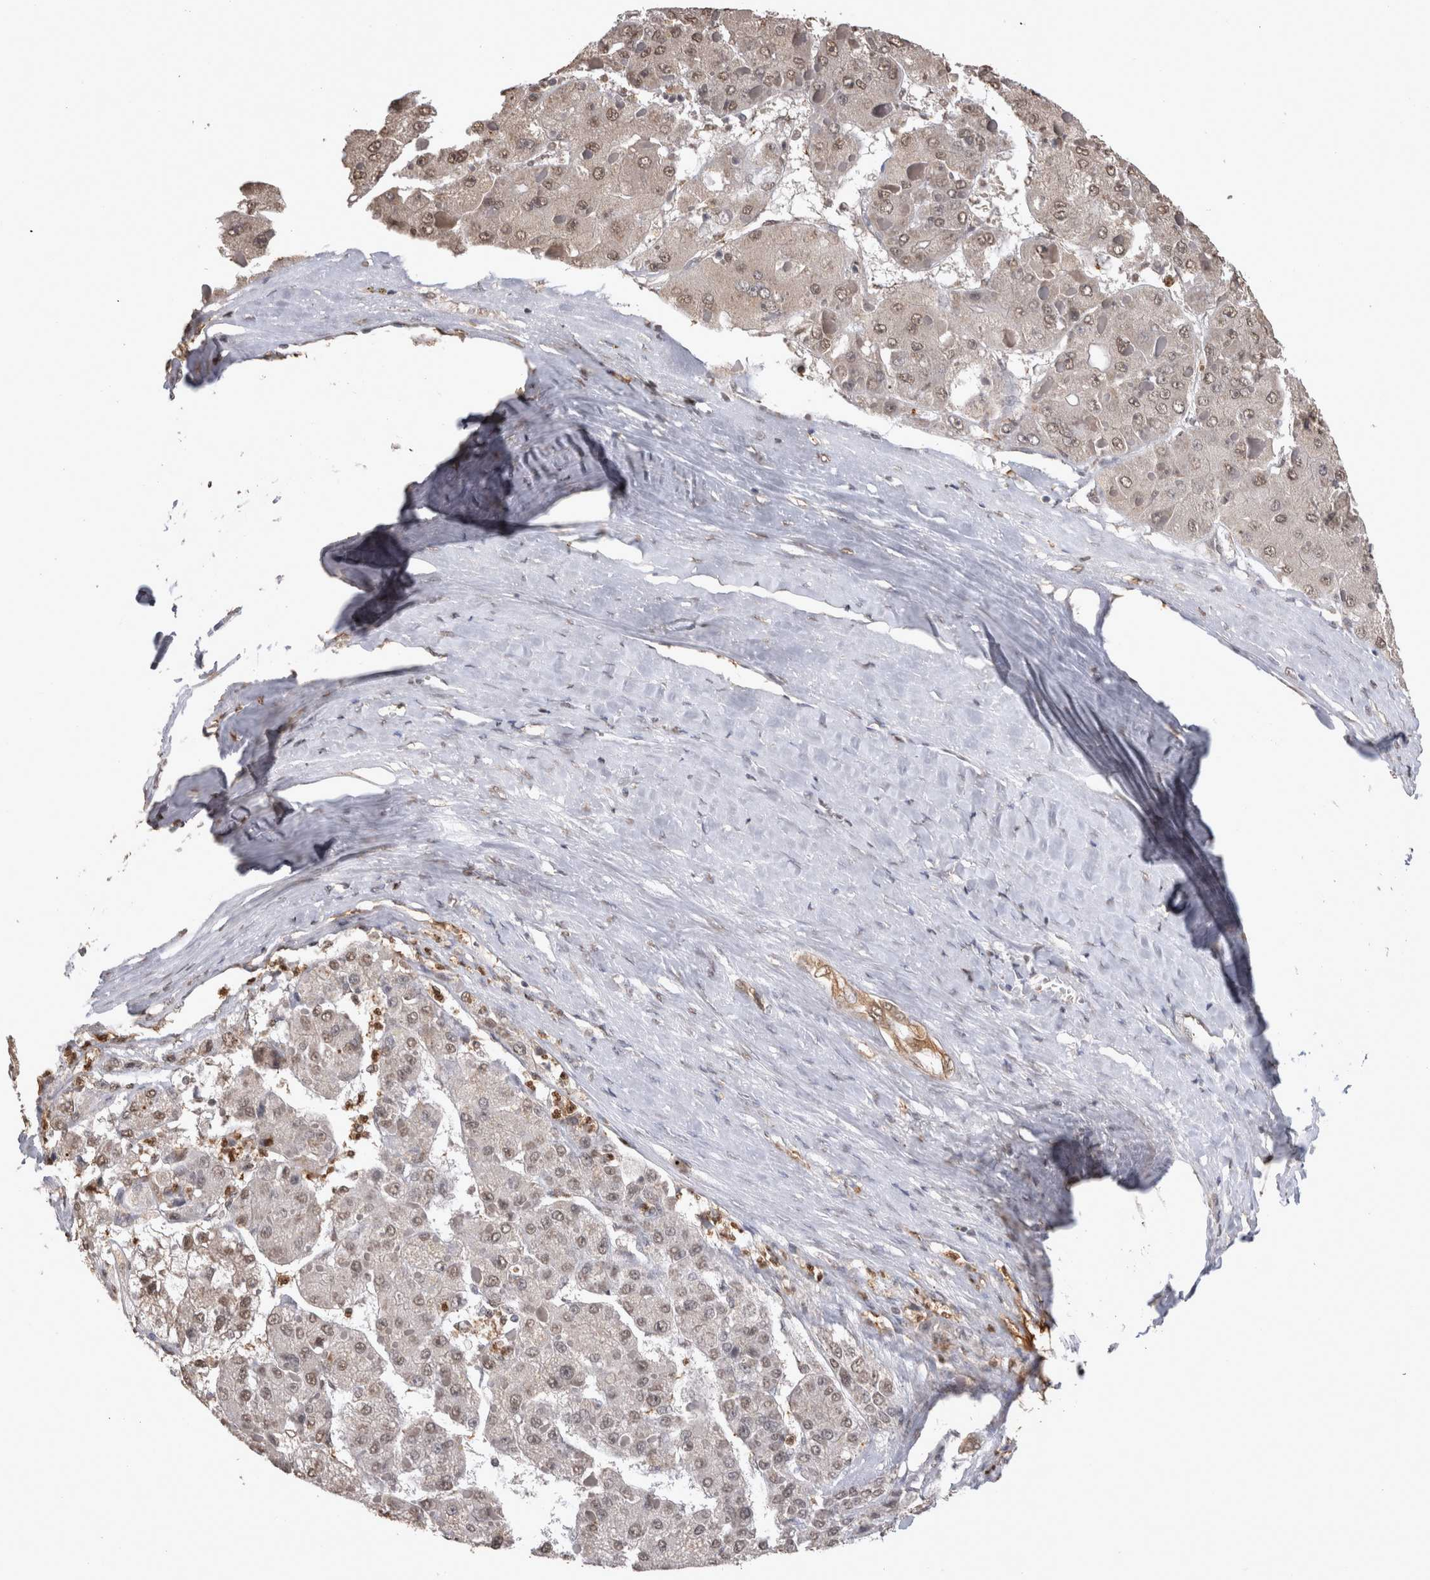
{"staining": {"intensity": "weak", "quantity": ">75%", "location": "nuclear"}, "tissue": "liver cancer", "cell_type": "Tumor cells", "image_type": "cancer", "snomed": [{"axis": "morphology", "description": "Carcinoma, Hepatocellular, NOS"}, {"axis": "topography", "description": "Liver"}], "caption": "Human liver cancer stained for a protein (brown) exhibits weak nuclear positive expression in about >75% of tumor cells.", "gene": "PAK4", "patient": {"sex": "female", "age": 73}}